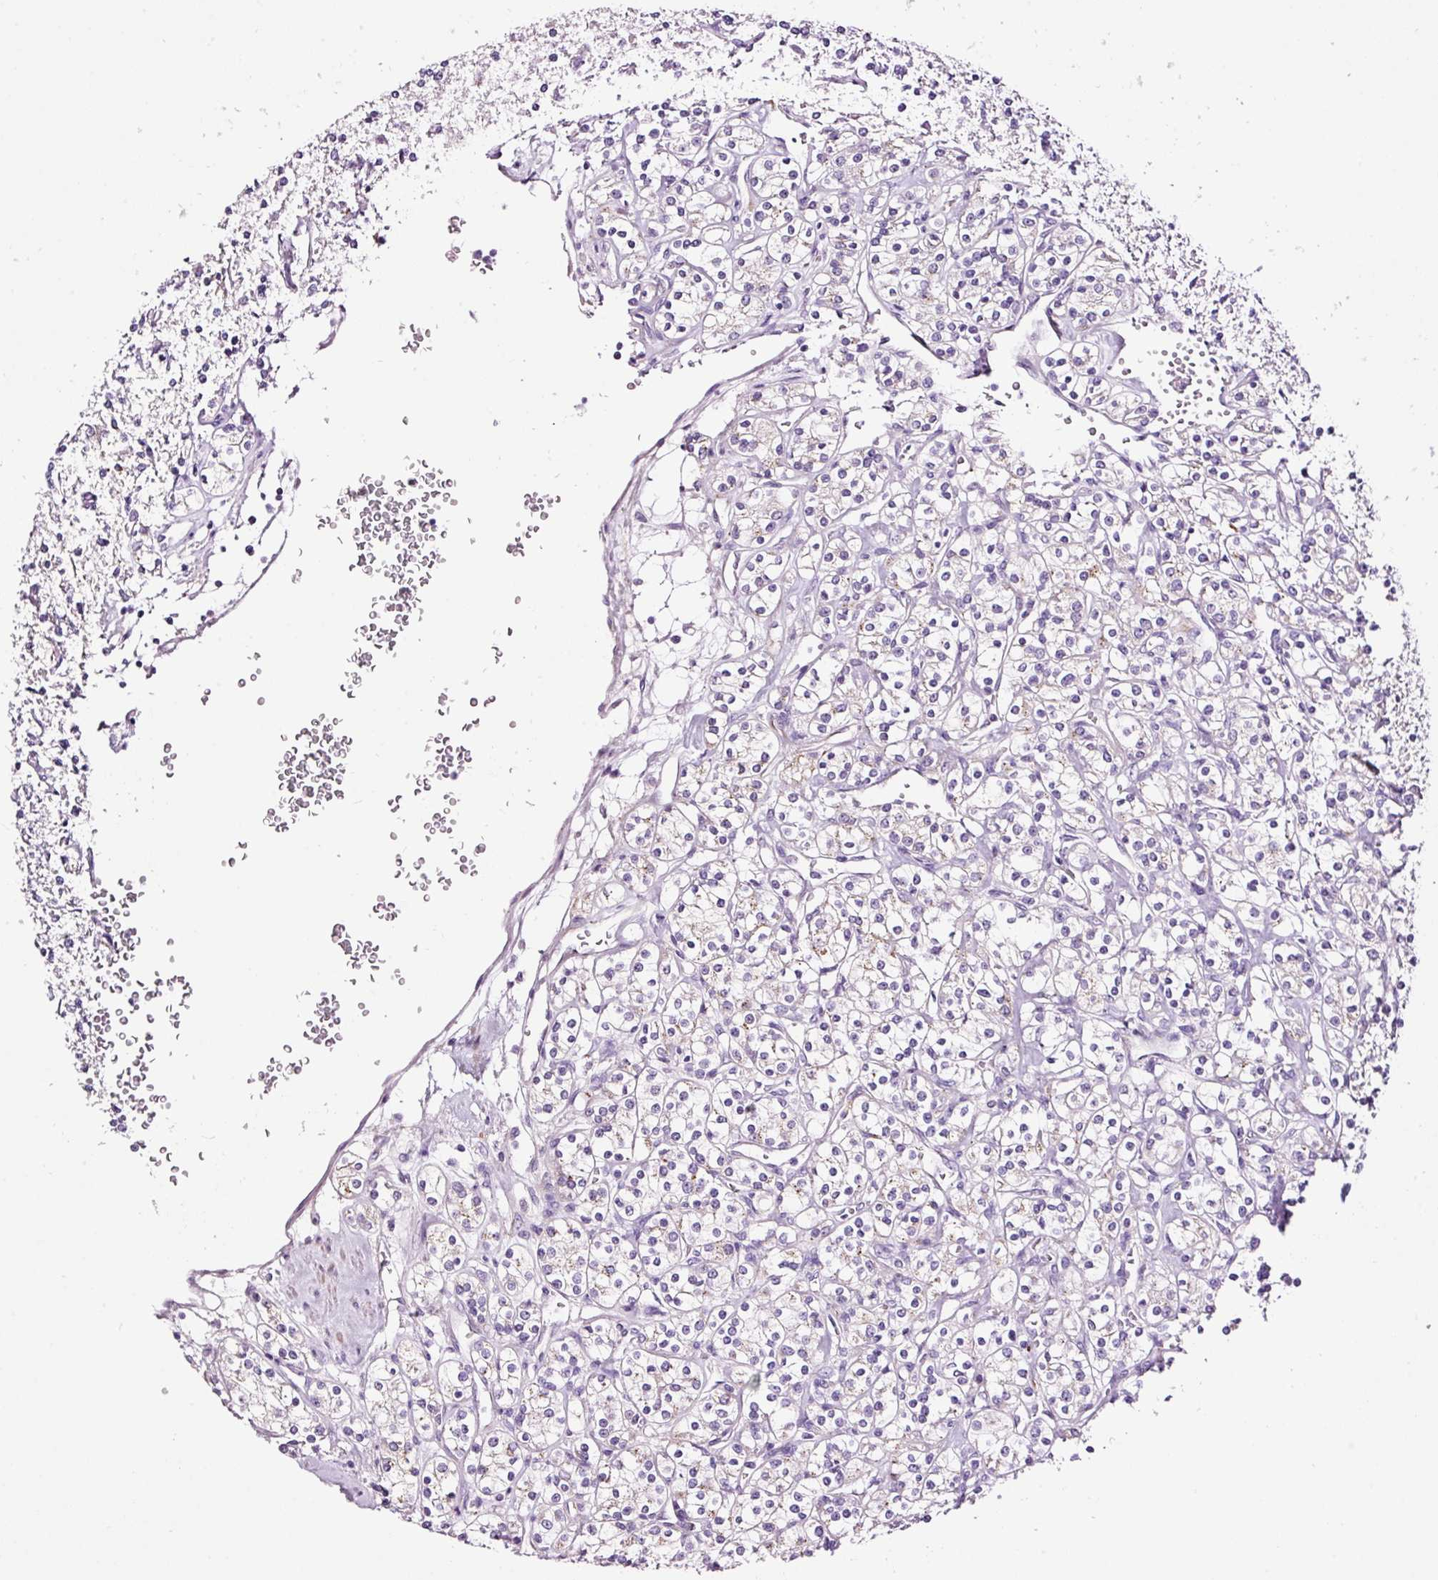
{"staining": {"intensity": "negative", "quantity": "none", "location": "none"}, "tissue": "renal cancer", "cell_type": "Tumor cells", "image_type": "cancer", "snomed": [{"axis": "morphology", "description": "Adenocarcinoma, NOS"}, {"axis": "topography", "description": "Kidney"}], "caption": "Tumor cells show no significant expression in adenocarcinoma (renal).", "gene": "PAM", "patient": {"sex": "male", "age": 77}}